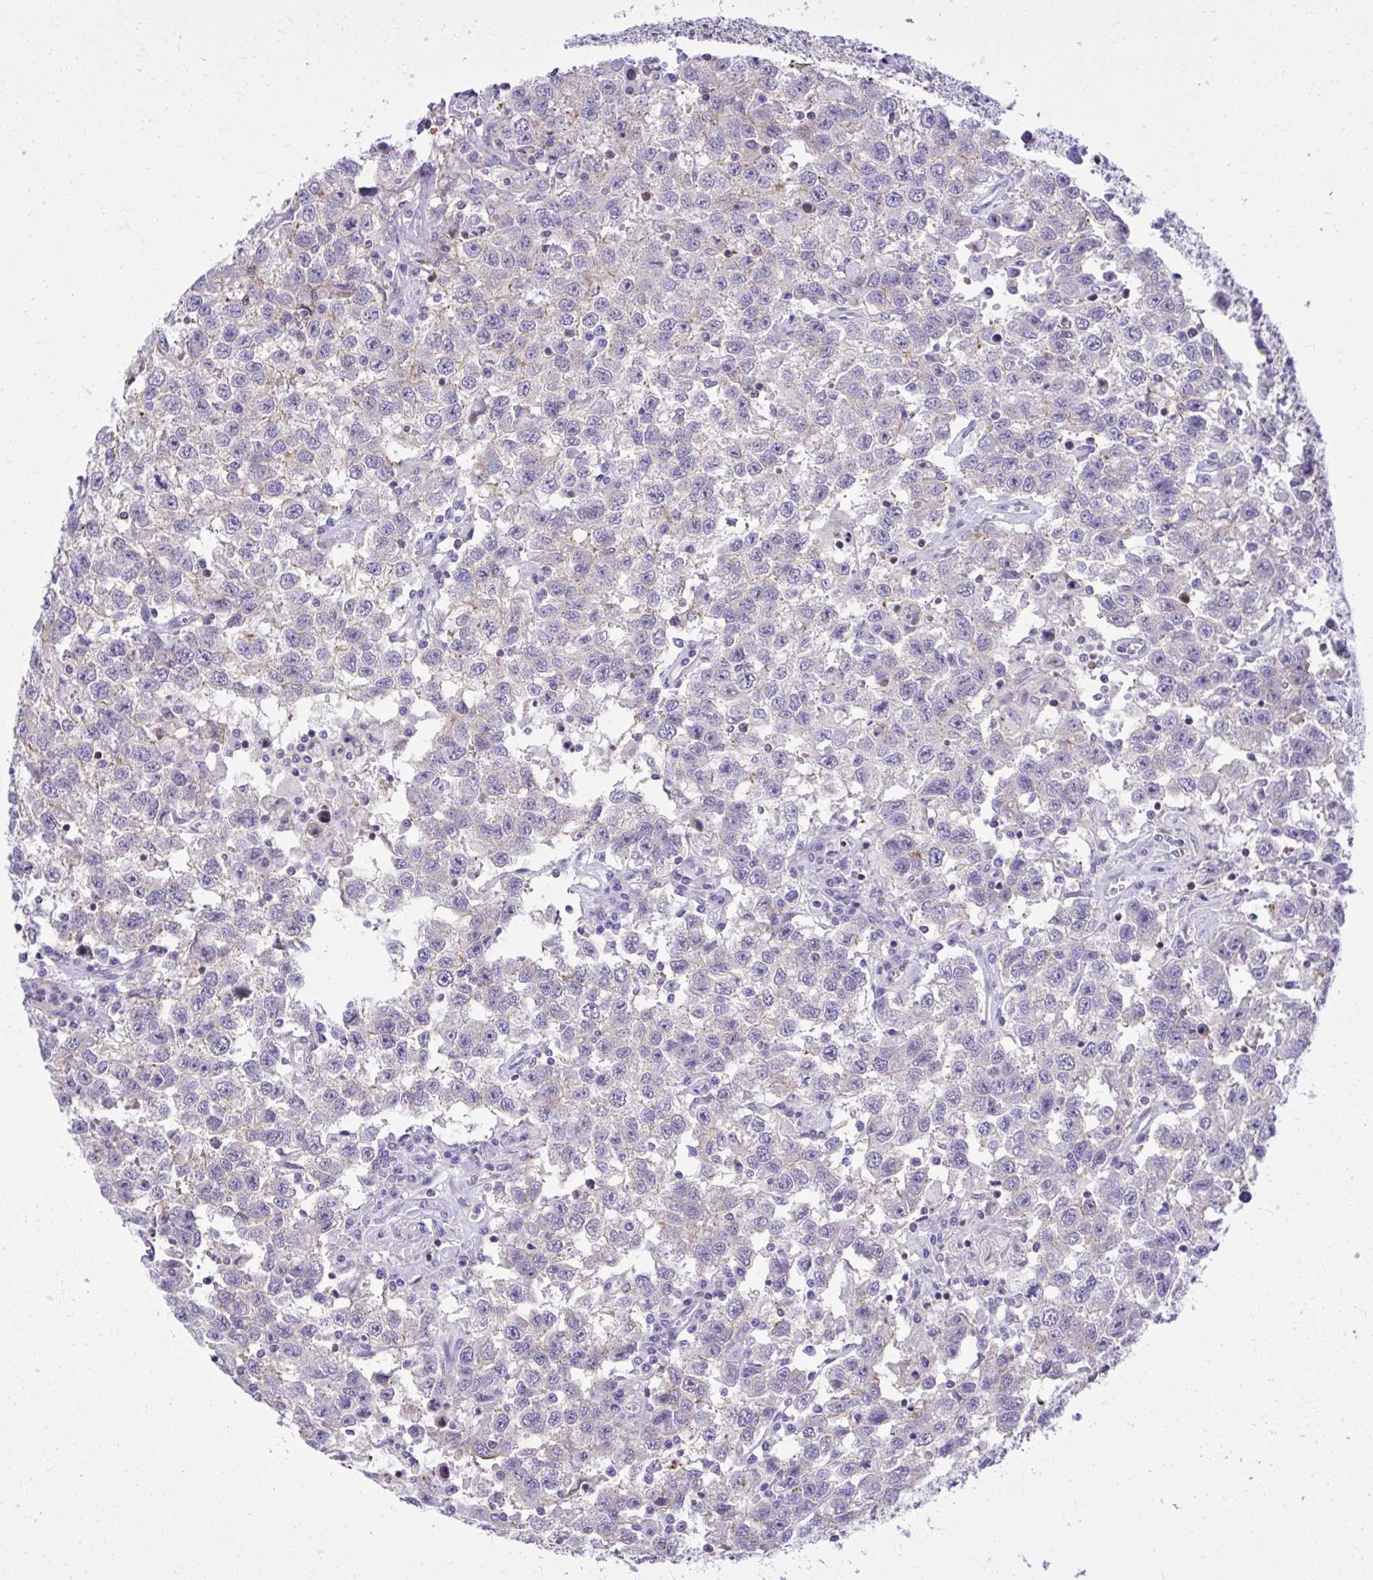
{"staining": {"intensity": "negative", "quantity": "none", "location": "none"}, "tissue": "testis cancer", "cell_type": "Tumor cells", "image_type": "cancer", "snomed": [{"axis": "morphology", "description": "Seminoma, NOS"}, {"axis": "topography", "description": "Testis"}], "caption": "Immunohistochemical staining of human testis seminoma exhibits no significant staining in tumor cells.", "gene": "GRK4", "patient": {"sex": "male", "age": 41}}